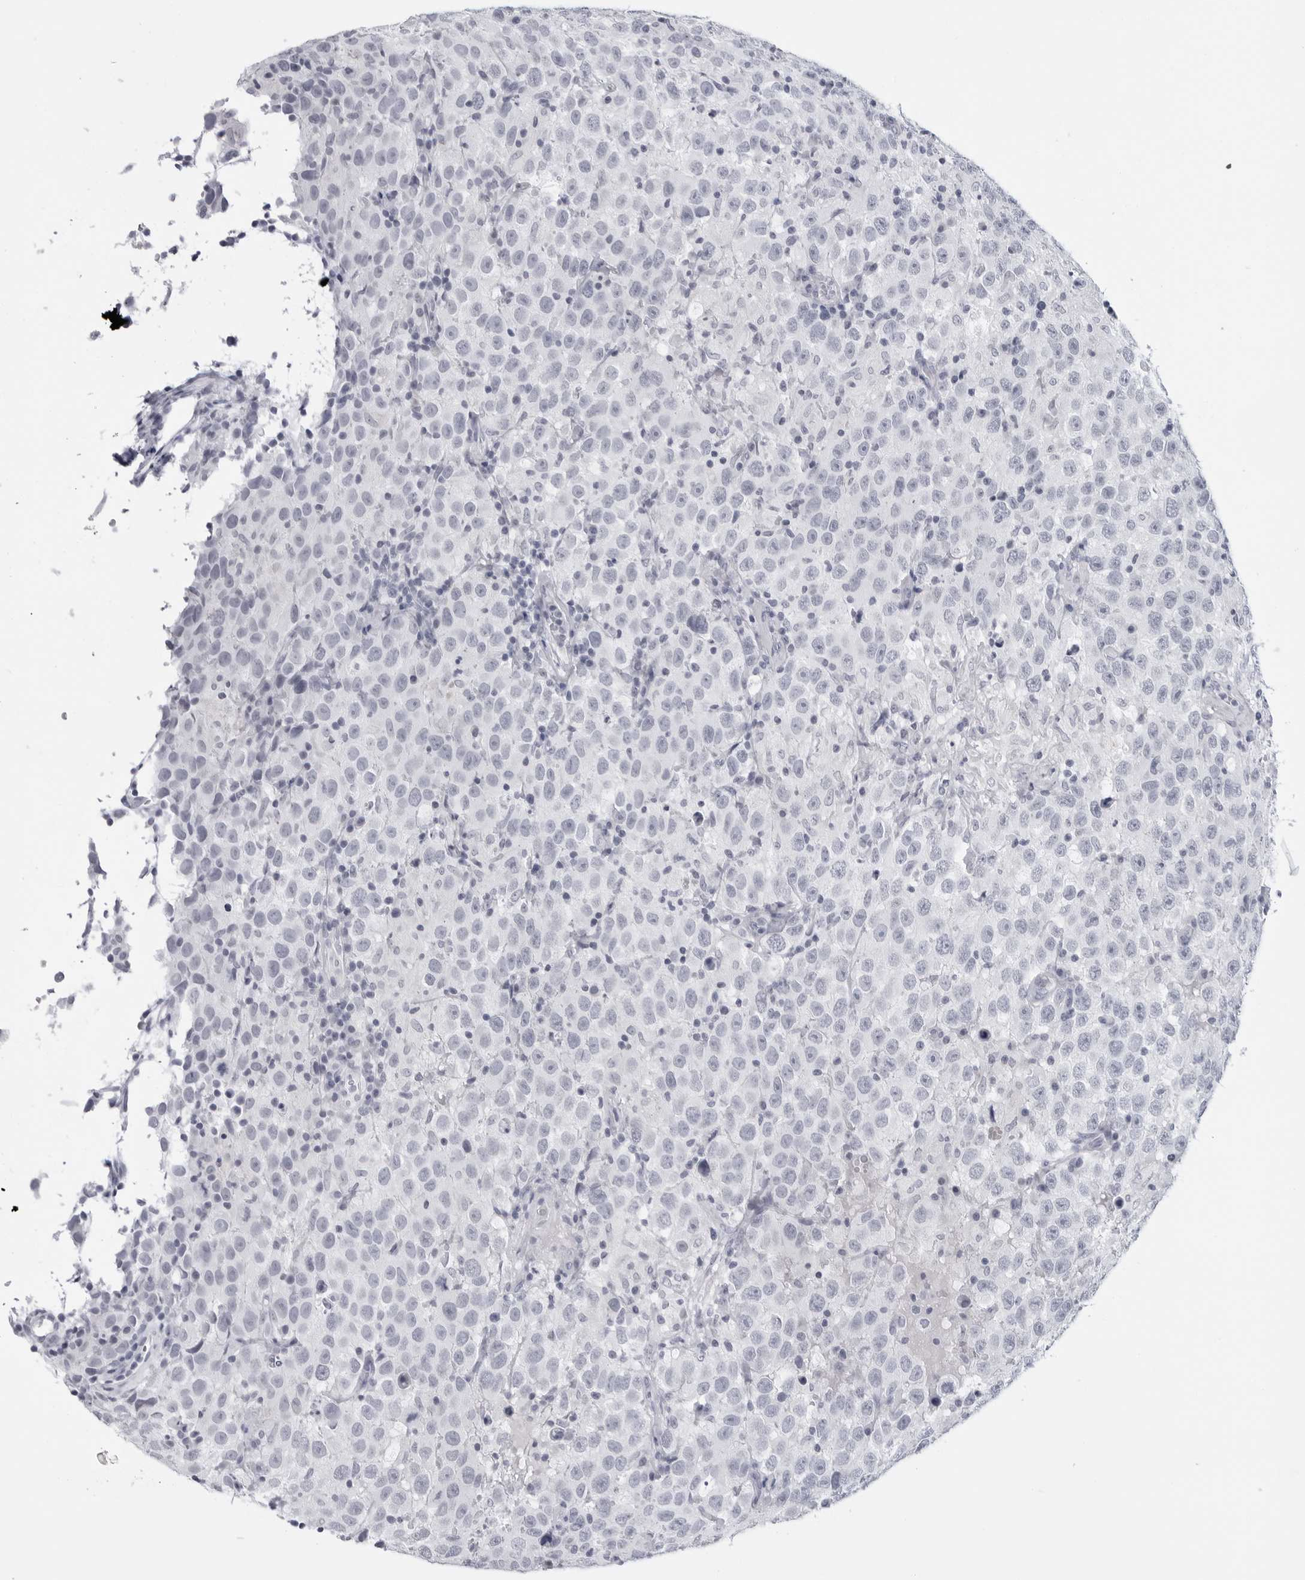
{"staining": {"intensity": "negative", "quantity": "none", "location": "none"}, "tissue": "testis cancer", "cell_type": "Tumor cells", "image_type": "cancer", "snomed": [{"axis": "morphology", "description": "Seminoma, NOS"}, {"axis": "topography", "description": "Testis"}], "caption": "This is a histopathology image of immunohistochemistry (IHC) staining of seminoma (testis), which shows no positivity in tumor cells. The staining was performed using DAB (3,3'-diaminobenzidine) to visualize the protein expression in brown, while the nuclei were stained in blue with hematoxylin (Magnification: 20x).", "gene": "PGA3", "patient": {"sex": "male", "age": 41}}